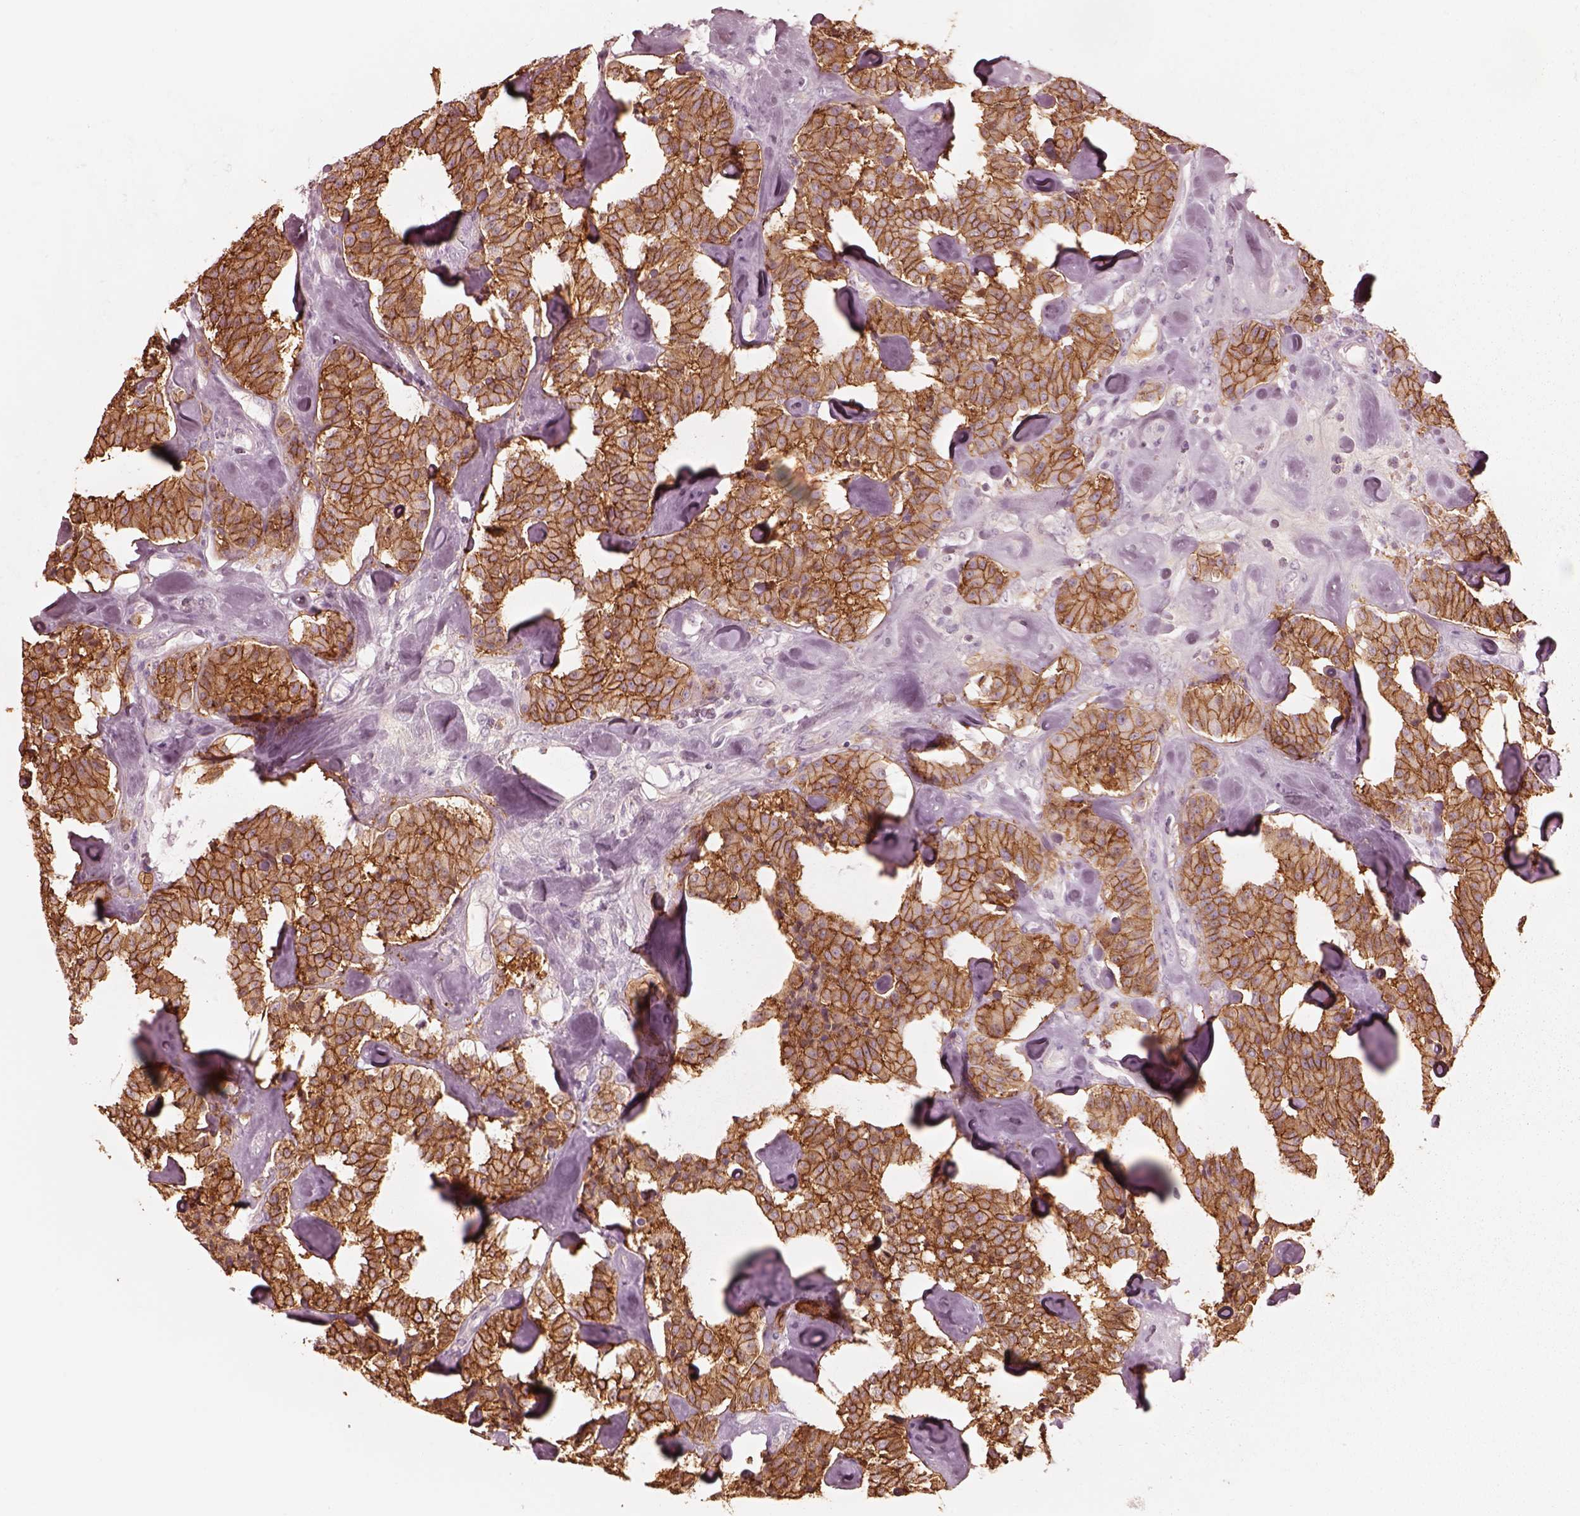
{"staining": {"intensity": "strong", "quantity": ">75%", "location": "cytoplasmic/membranous"}, "tissue": "carcinoid", "cell_type": "Tumor cells", "image_type": "cancer", "snomed": [{"axis": "morphology", "description": "Carcinoid, malignant, NOS"}, {"axis": "topography", "description": "Pancreas"}], "caption": "Carcinoid stained with a protein marker exhibits strong staining in tumor cells.", "gene": "GPRIN1", "patient": {"sex": "male", "age": 41}}